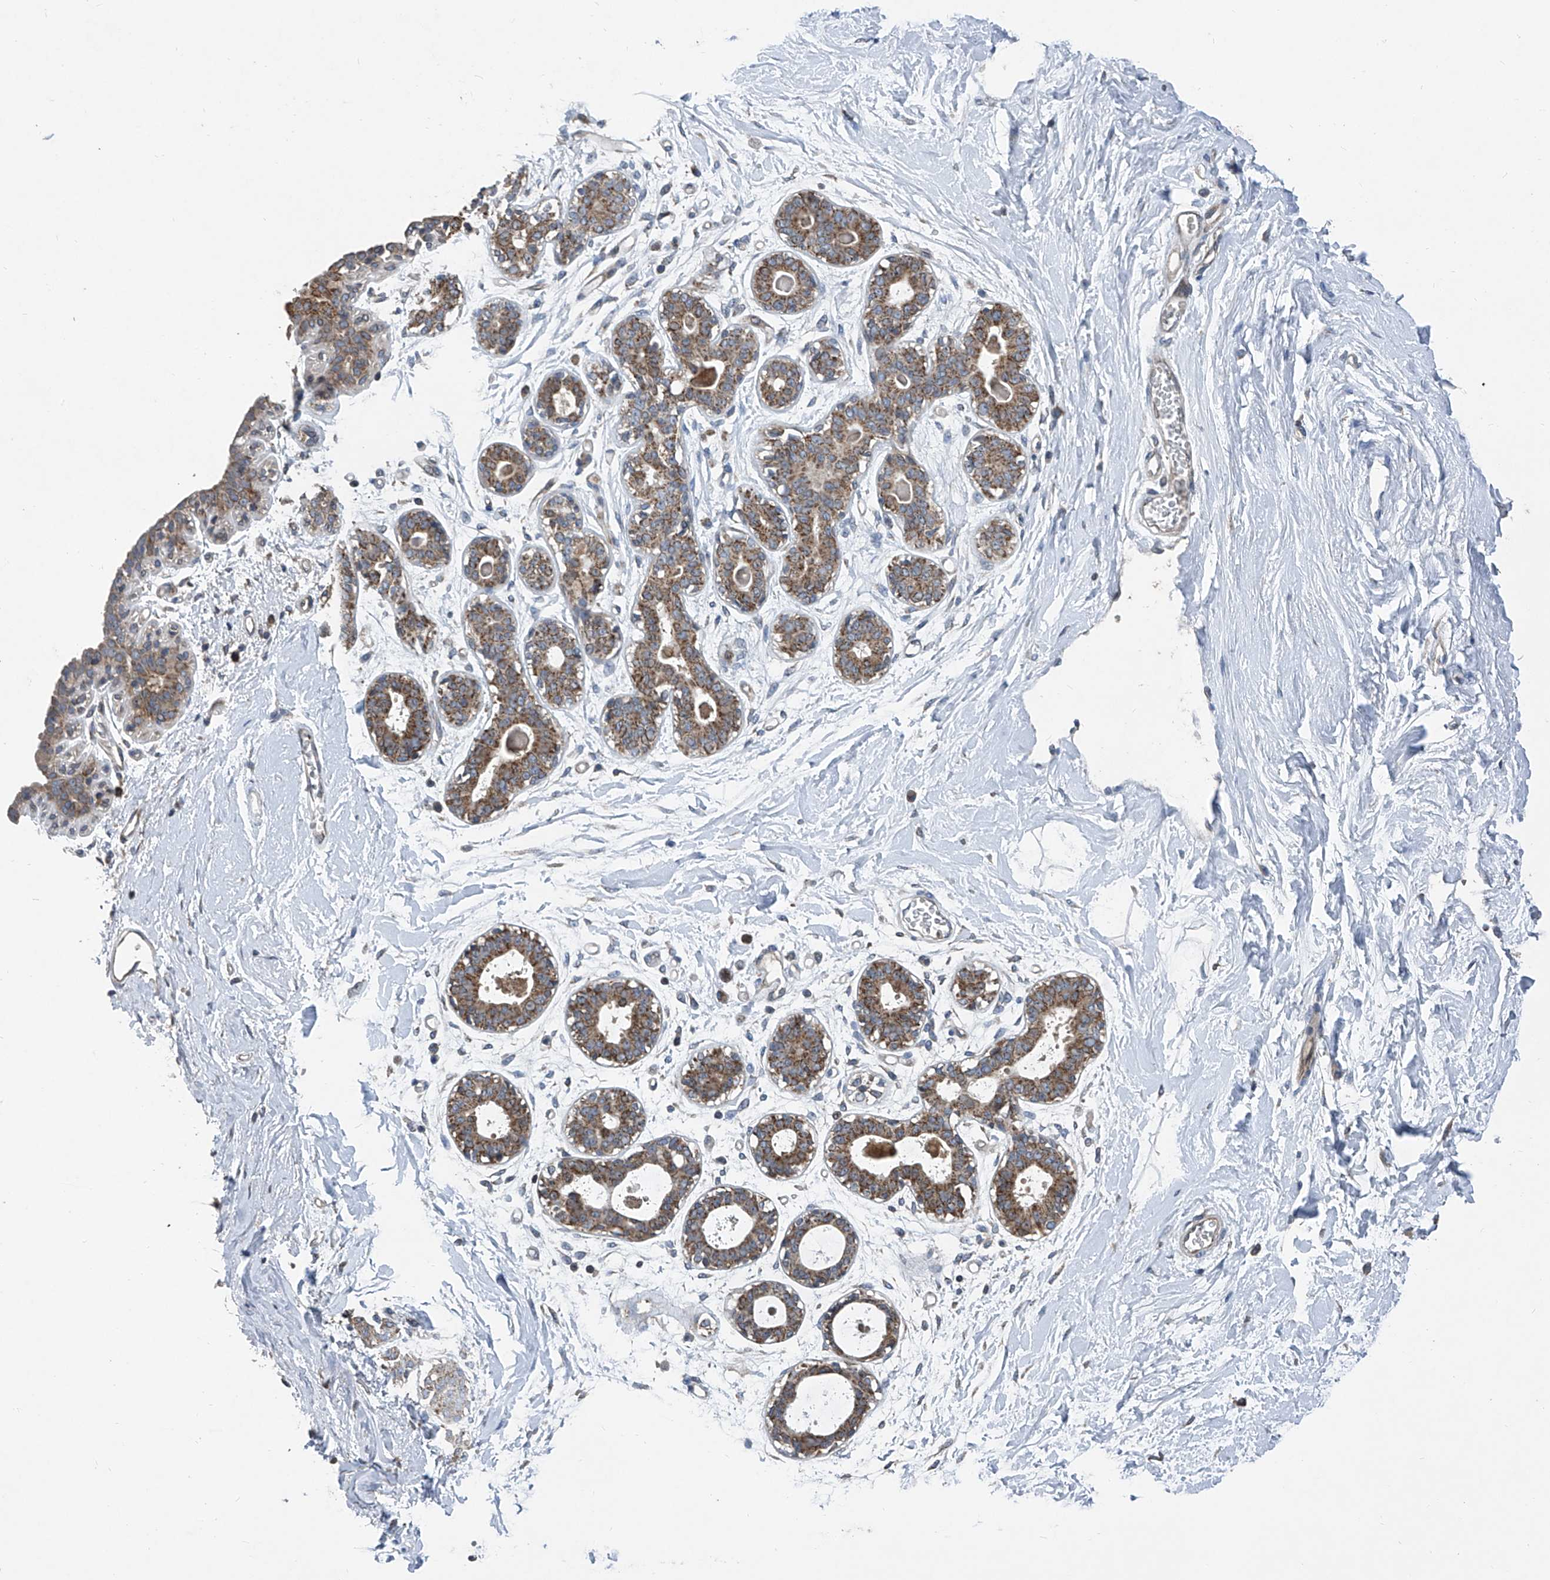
{"staining": {"intensity": "negative", "quantity": "none", "location": "none"}, "tissue": "breast", "cell_type": "Adipocytes", "image_type": "normal", "snomed": [{"axis": "morphology", "description": "Normal tissue, NOS"}, {"axis": "topography", "description": "Breast"}], "caption": "Immunohistochemistry of unremarkable human breast shows no expression in adipocytes. Brightfield microscopy of immunohistochemistry (IHC) stained with DAB (3,3'-diaminobenzidine) (brown) and hematoxylin (blue), captured at high magnification.", "gene": "BCKDHB", "patient": {"sex": "female", "age": 45}}